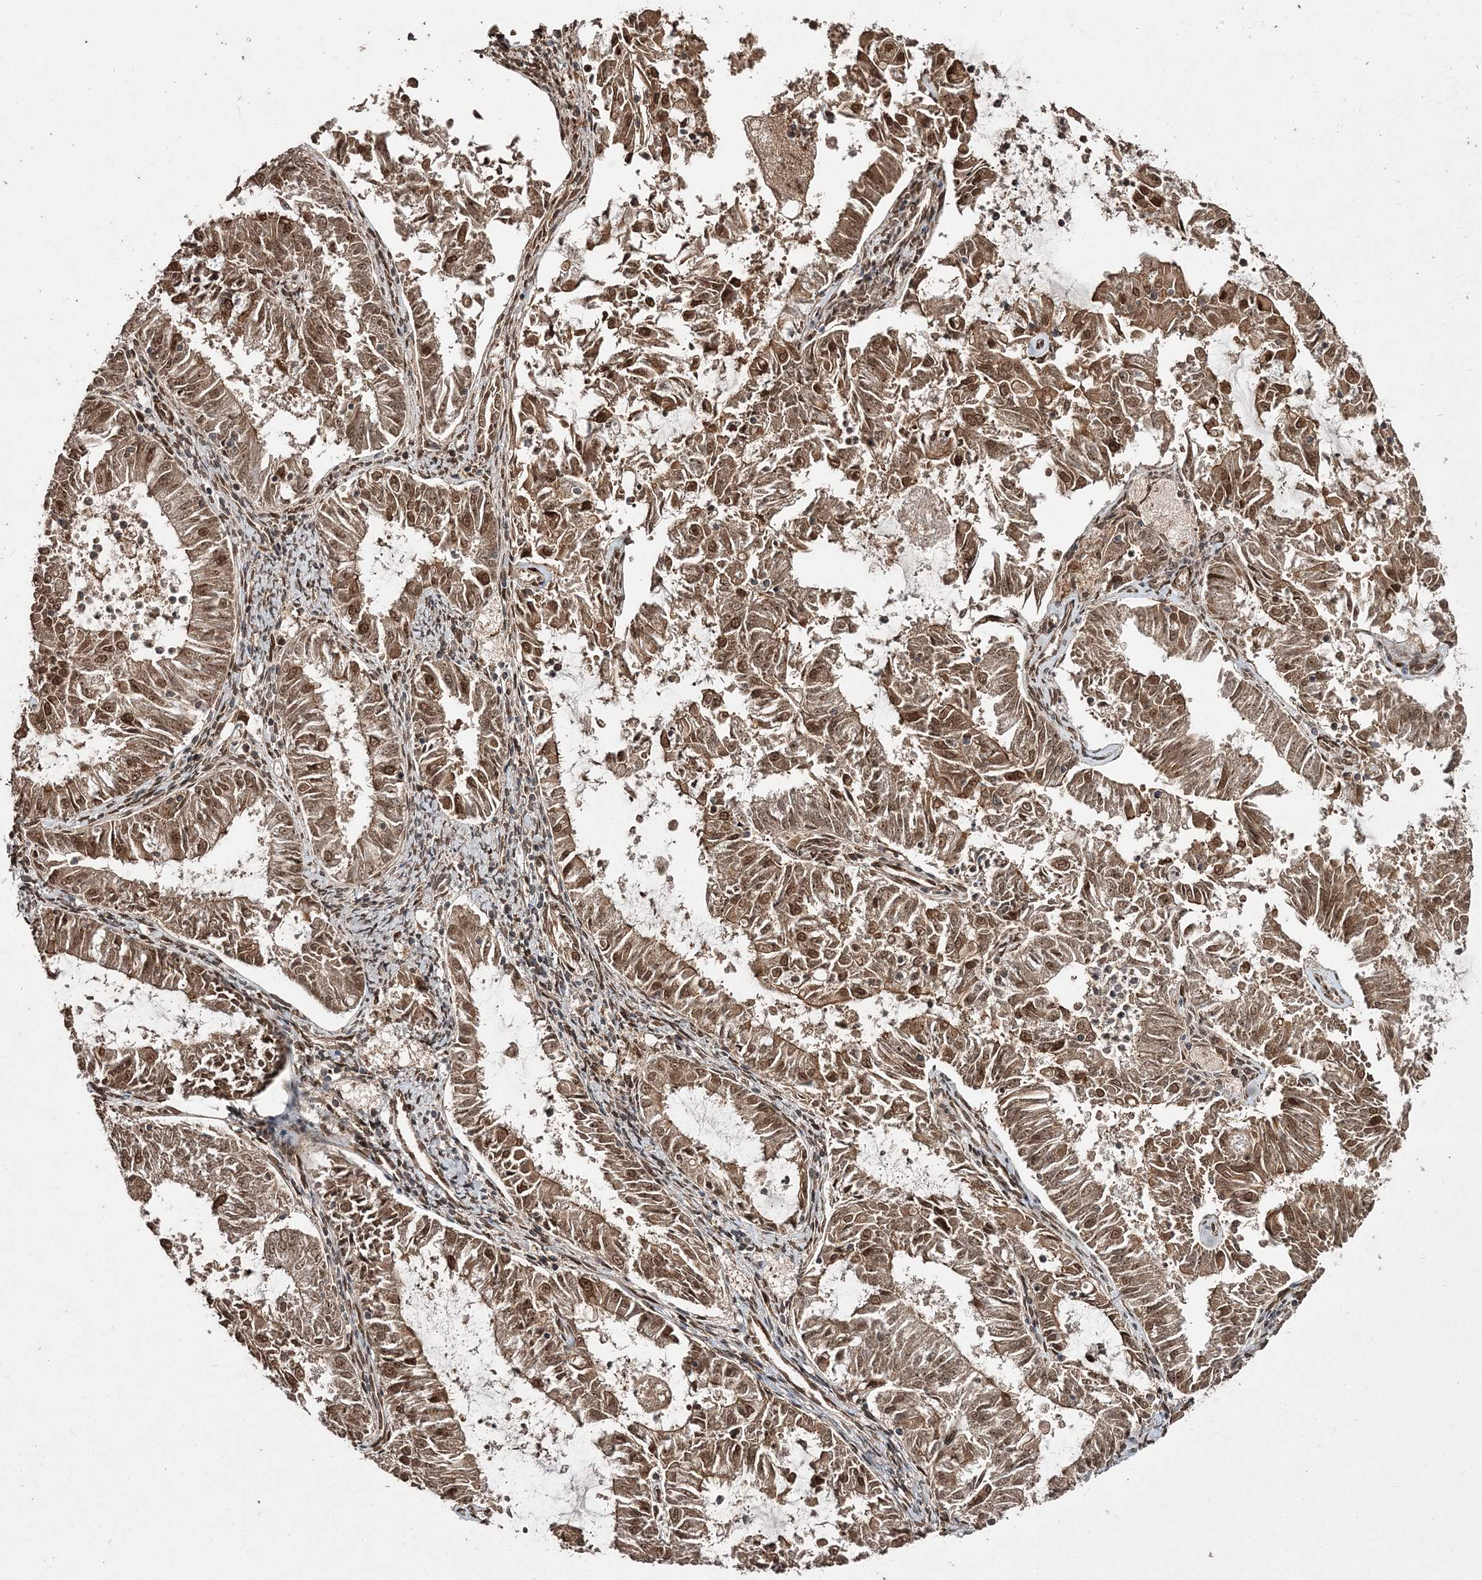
{"staining": {"intensity": "moderate", "quantity": ">75%", "location": "cytoplasmic/membranous,nuclear"}, "tissue": "endometrial cancer", "cell_type": "Tumor cells", "image_type": "cancer", "snomed": [{"axis": "morphology", "description": "Adenocarcinoma, NOS"}, {"axis": "topography", "description": "Endometrium"}], "caption": "Adenocarcinoma (endometrial) stained for a protein (brown) reveals moderate cytoplasmic/membranous and nuclear positive positivity in about >75% of tumor cells.", "gene": "ETAA1", "patient": {"sex": "female", "age": 57}}